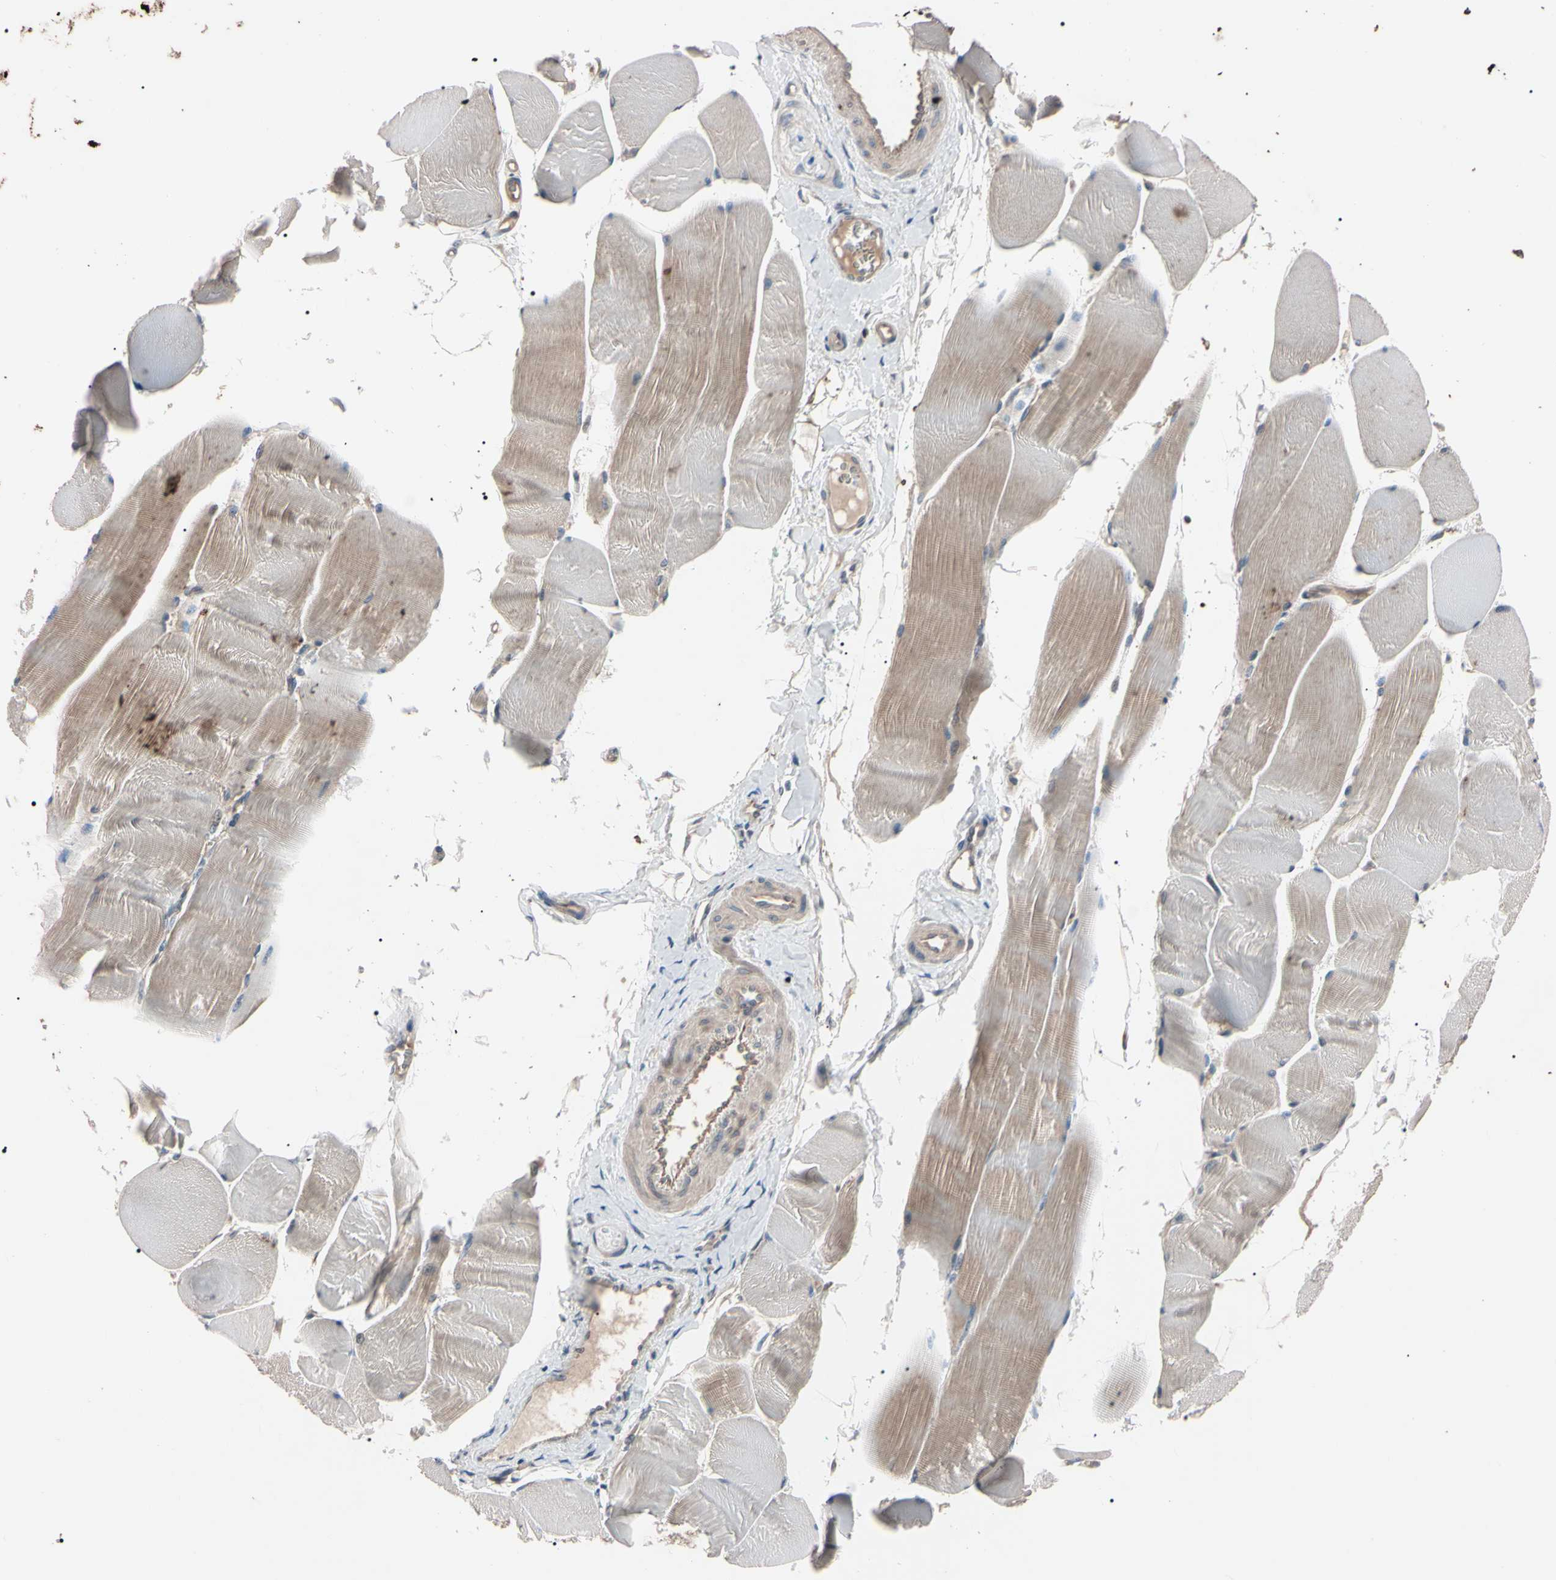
{"staining": {"intensity": "weak", "quantity": ">75%", "location": "cytoplasmic/membranous"}, "tissue": "skeletal muscle", "cell_type": "Myocytes", "image_type": "normal", "snomed": [{"axis": "morphology", "description": "Normal tissue, NOS"}, {"axis": "morphology", "description": "Squamous cell carcinoma, NOS"}, {"axis": "topography", "description": "Skeletal muscle"}], "caption": "High-magnification brightfield microscopy of normal skeletal muscle stained with DAB (3,3'-diaminobenzidine) (brown) and counterstained with hematoxylin (blue). myocytes exhibit weak cytoplasmic/membranous expression is seen in about>75% of cells.", "gene": "TNFRSF1A", "patient": {"sex": "male", "age": 51}}